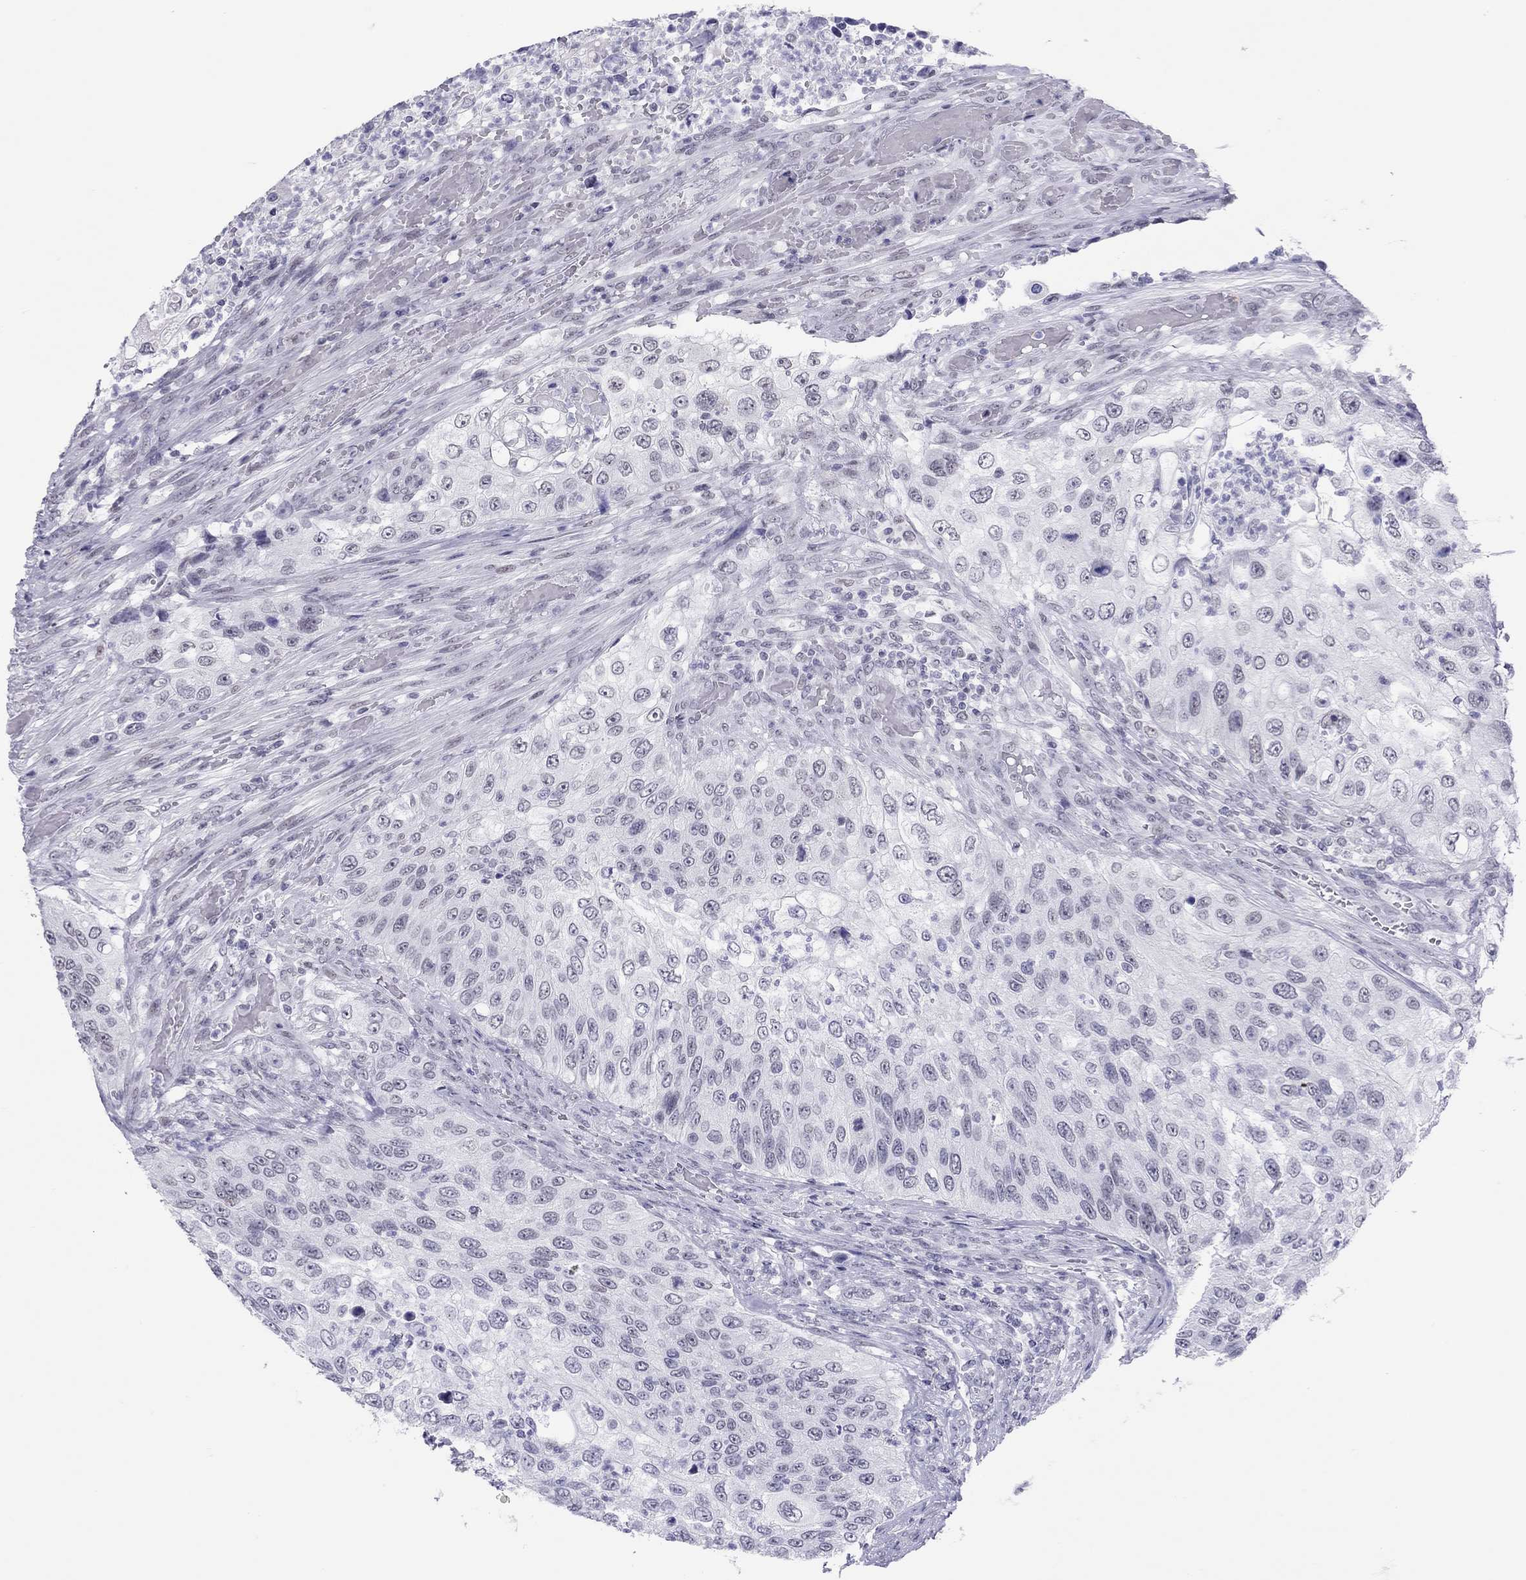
{"staining": {"intensity": "negative", "quantity": "none", "location": "none"}, "tissue": "urothelial cancer", "cell_type": "Tumor cells", "image_type": "cancer", "snomed": [{"axis": "morphology", "description": "Urothelial carcinoma, High grade"}, {"axis": "topography", "description": "Urinary bladder"}], "caption": "The image shows no staining of tumor cells in high-grade urothelial carcinoma.", "gene": "JHY", "patient": {"sex": "female", "age": 60}}